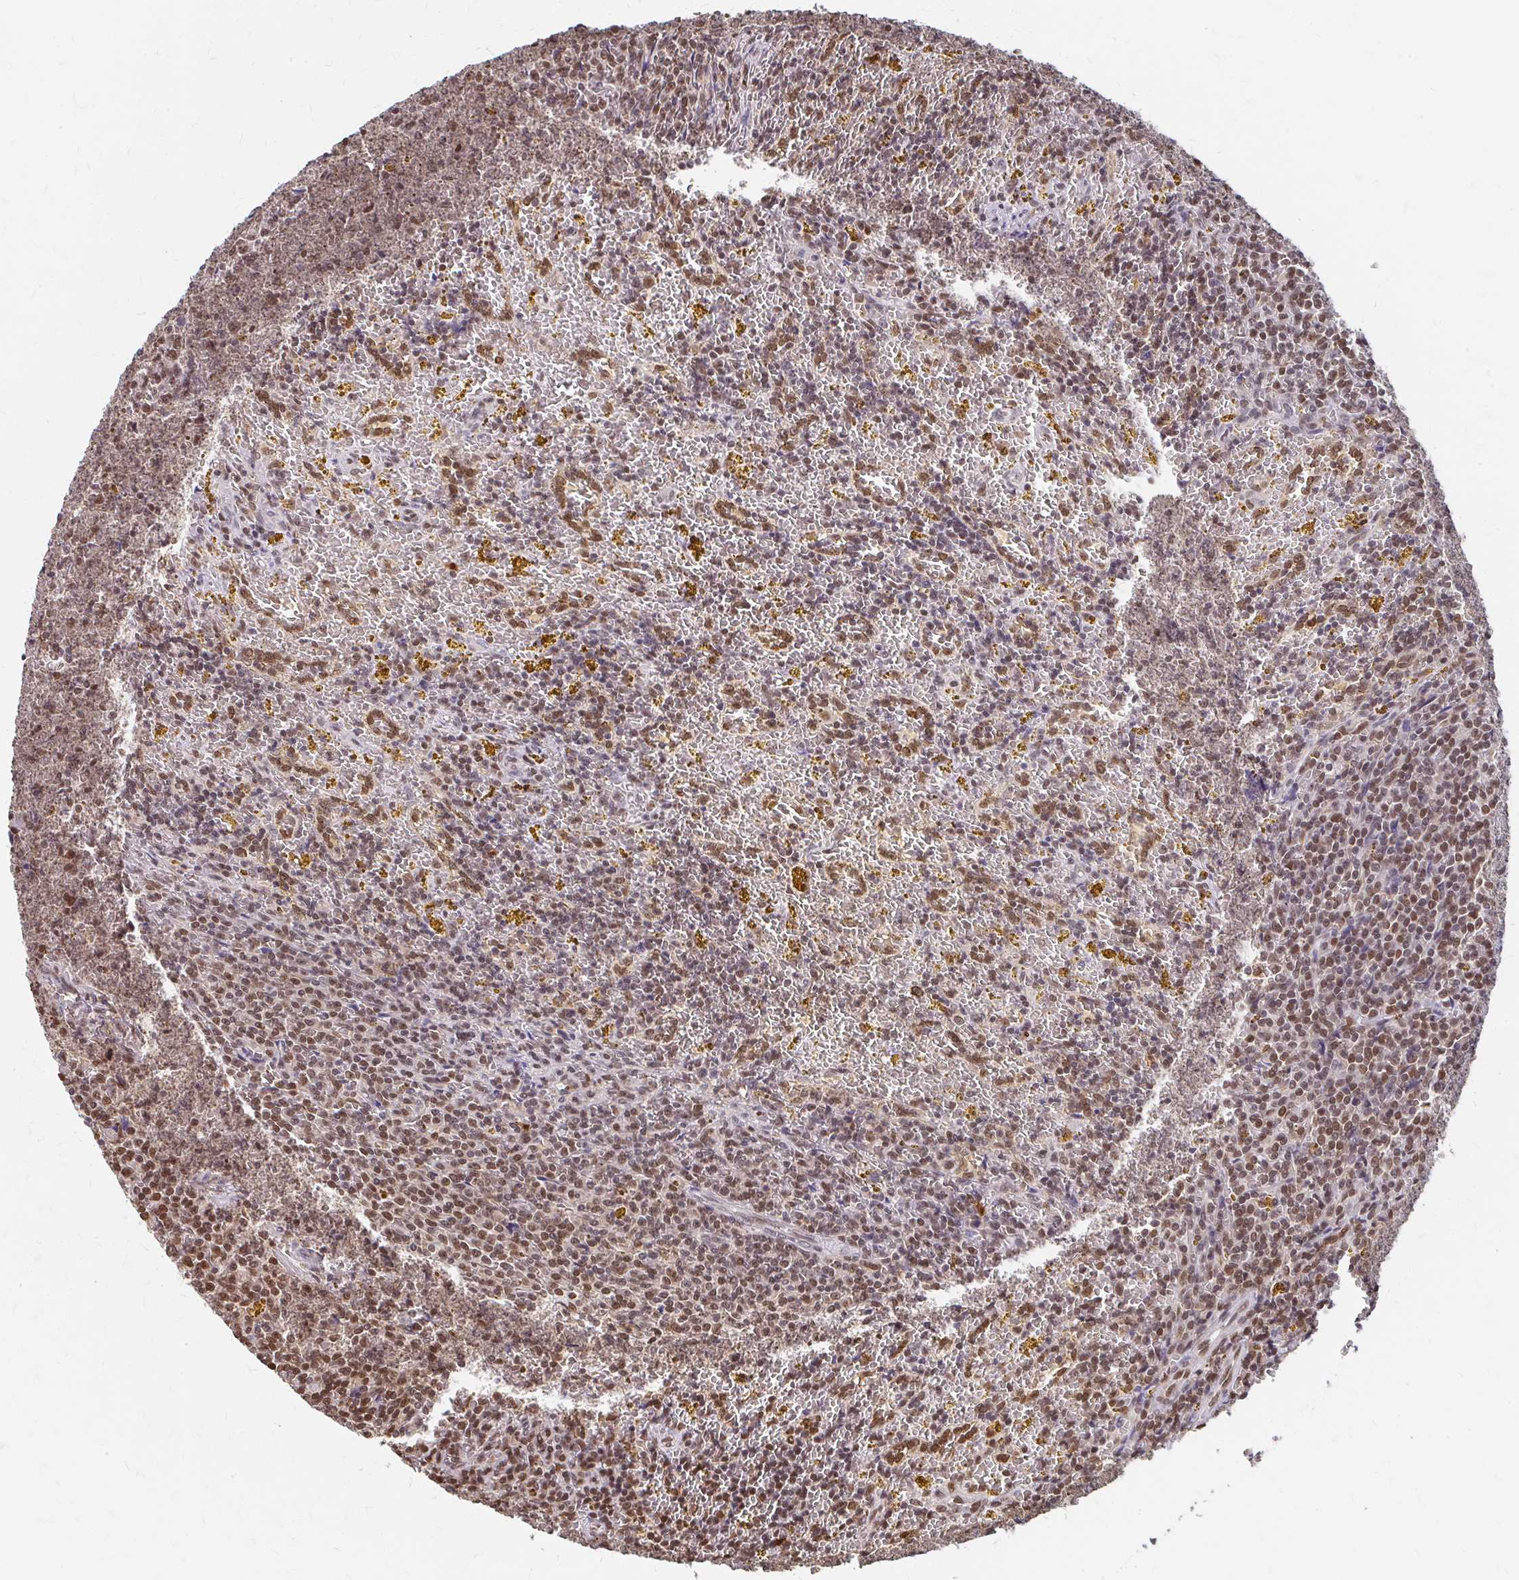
{"staining": {"intensity": "moderate", "quantity": ">75%", "location": "nuclear"}, "tissue": "lymphoma", "cell_type": "Tumor cells", "image_type": "cancer", "snomed": [{"axis": "morphology", "description": "Malignant lymphoma, non-Hodgkin's type, Low grade"}, {"axis": "topography", "description": "Spleen"}, {"axis": "topography", "description": "Lymph node"}], "caption": "The histopathology image shows a brown stain indicating the presence of a protein in the nuclear of tumor cells in lymphoma.", "gene": "XPO1", "patient": {"sex": "female", "age": 66}}